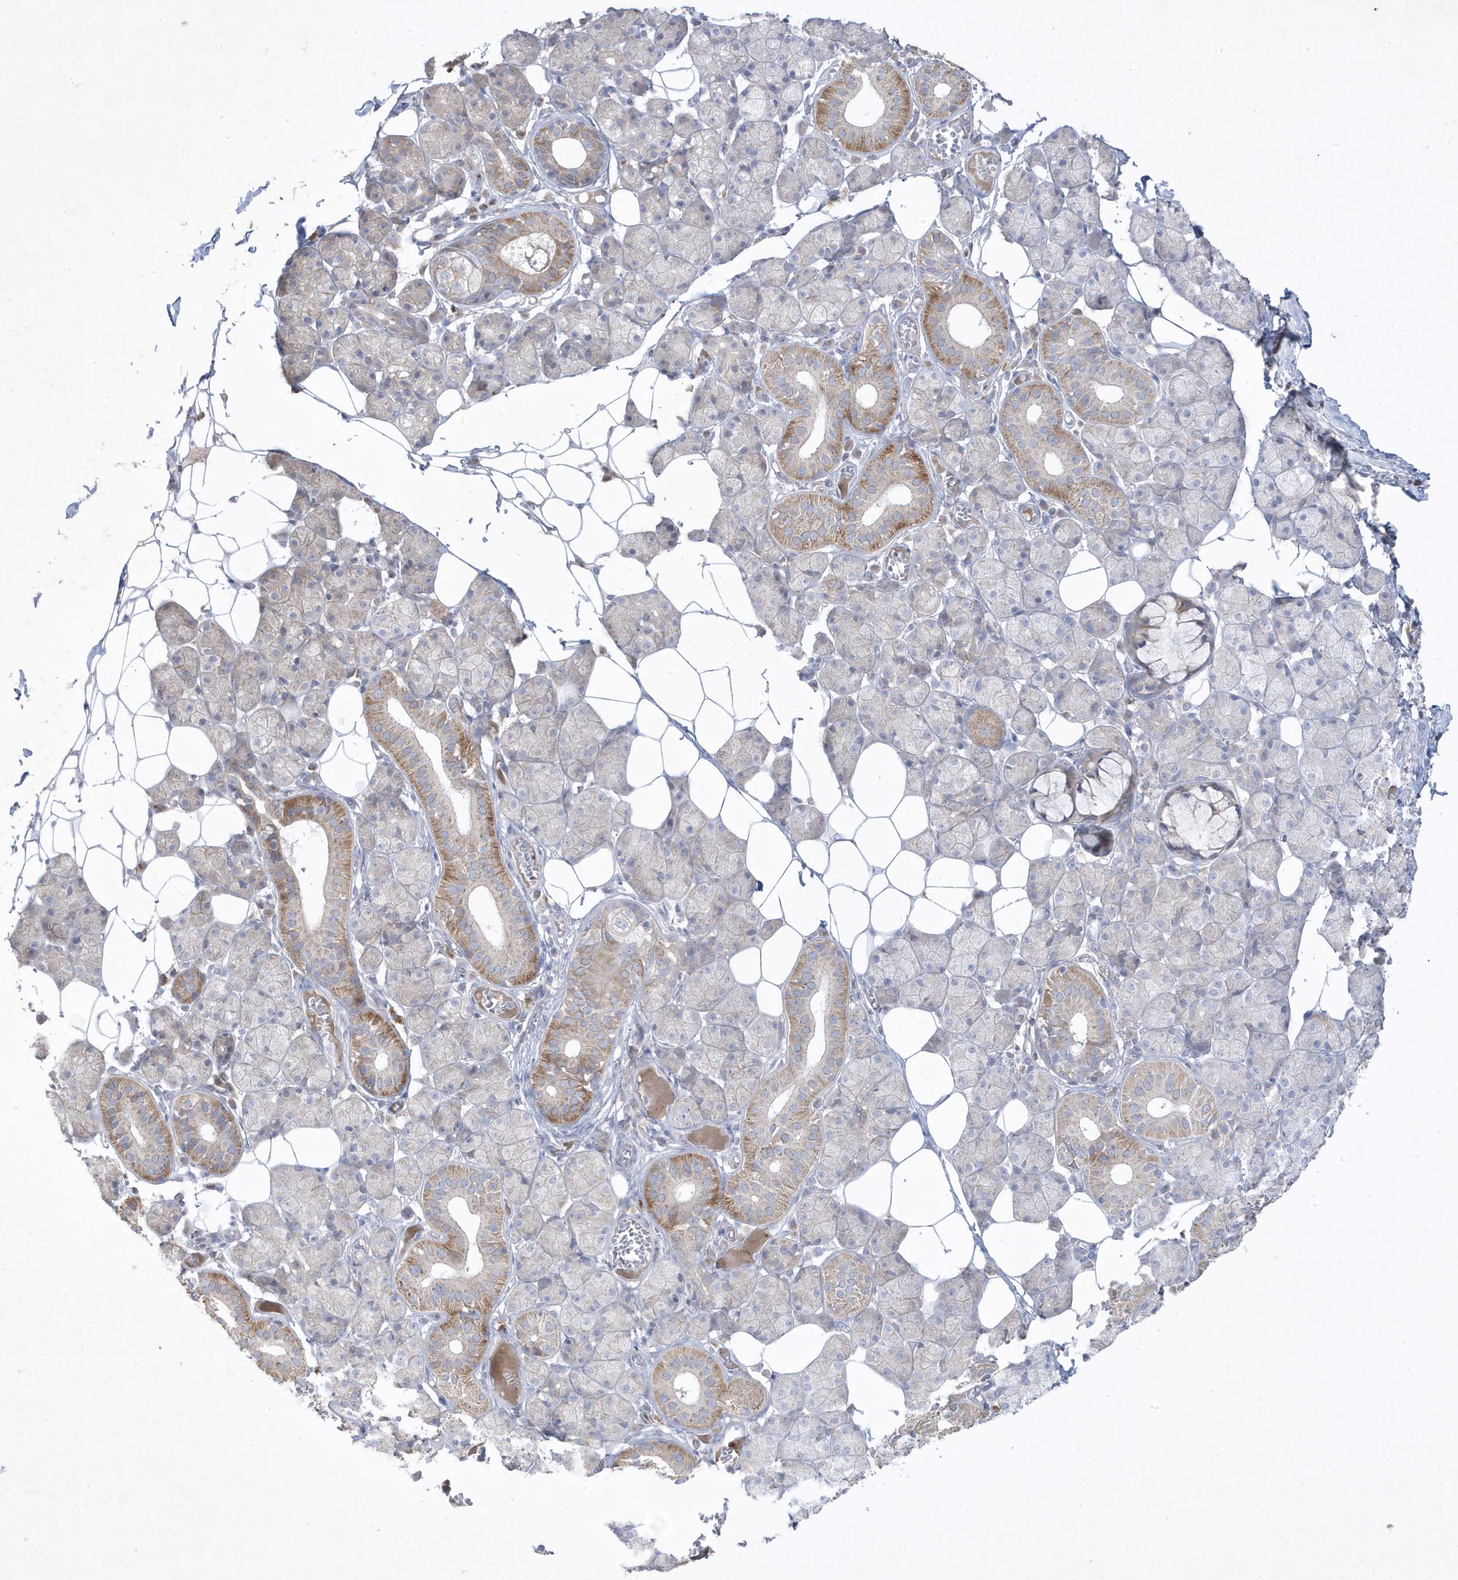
{"staining": {"intensity": "moderate", "quantity": "<25%", "location": "cytoplasmic/membranous"}, "tissue": "salivary gland", "cell_type": "Glandular cells", "image_type": "normal", "snomed": [{"axis": "morphology", "description": "Normal tissue, NOS"}, {"axis": "topography", "description": "Salivary gland"}], "caption": "Immunohistochemistry histopathology image of unremarkable salivary gland stained for a protein (brown), which shows low levels of moderate cytoplasmic/membranous staining in approximately <25% of glandular cells.", "gene": "ADAMTSL3", "patient": {"sex": "female", "age": 33}}